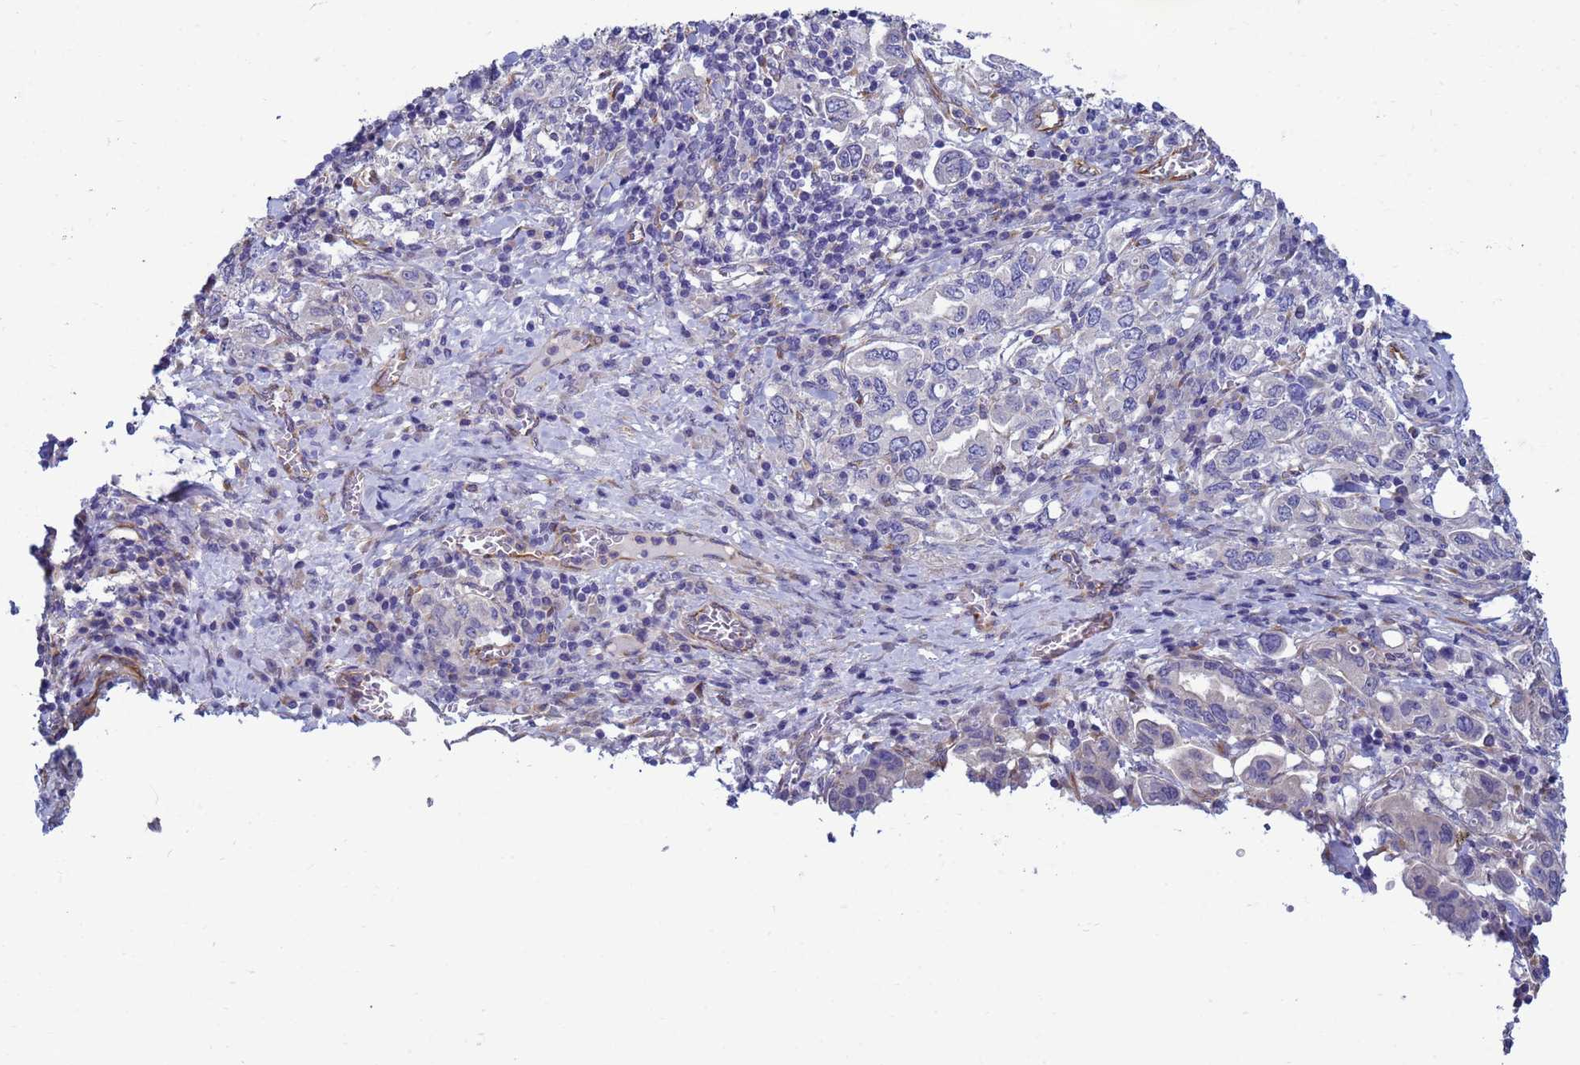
{"staining": {"intensity": "negative", "quantity": "none", "location": "none"}, "tissue": "stomach cancer", "cell_type": "Tumor cells", "image_type": "cancer", "snomed": [{"axis": "morphology", "description": "Adenocarcinoma, NOS"}, {"axis": "topography", "description": "Stomach, upper"}, {"axis": "topography", "description": "Stomach"}], "caption": "Immunohistochemistry image of stomach cancer stained for a protein (brown), which demonstrates no staining in tumor cells.", "gene": "TRPC6", "patient": {"sex": "male", "age": 62}}